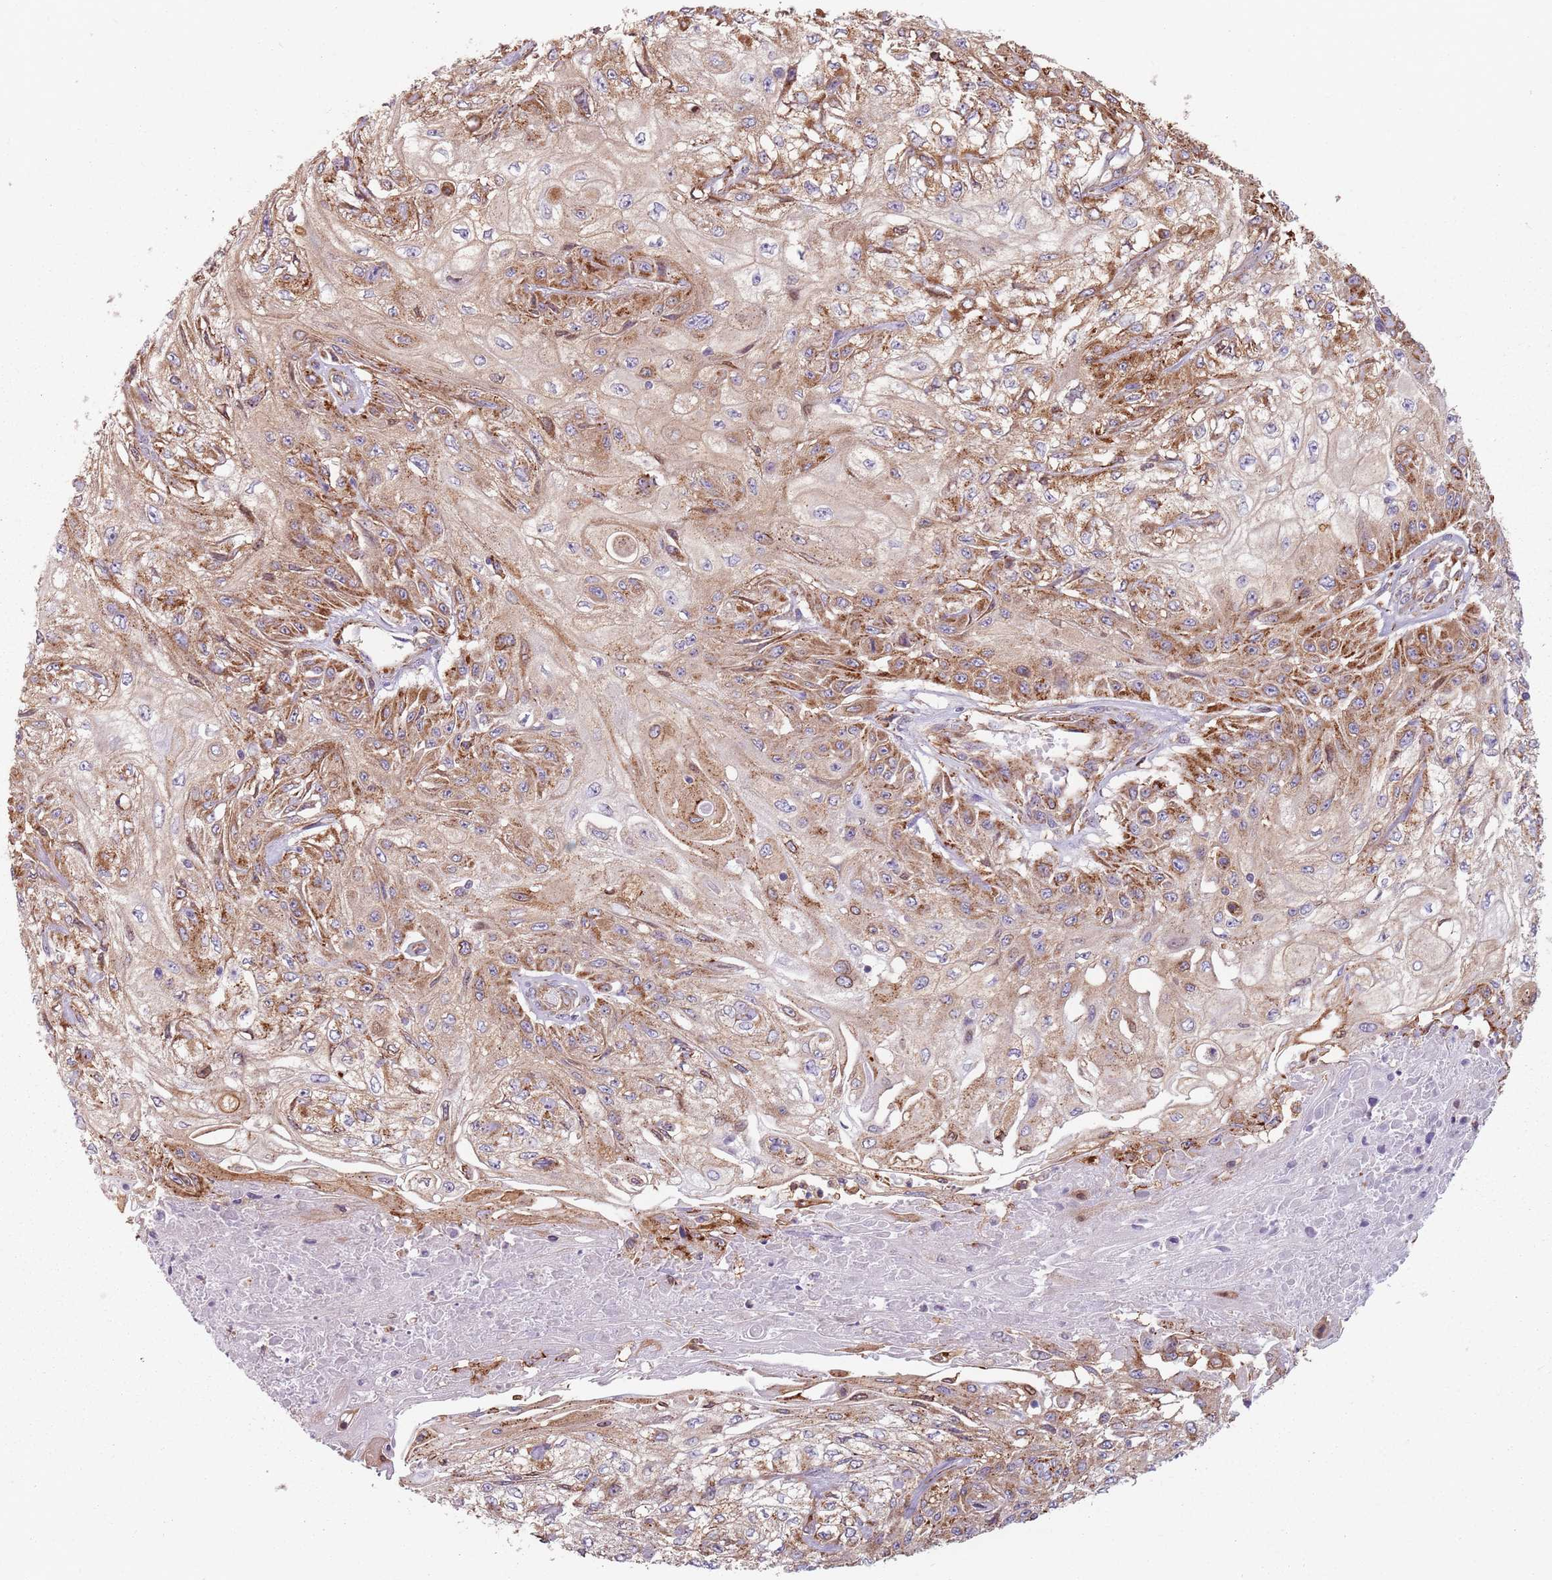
{"staining": {"intensity": "moderate", "quantity": ">75%", "location": "cytoplasmic/membranous"}, "tissue": "skin cancer", "cell_type": "Tumor cells", "image_type": "cancer", "snomed": [{"axis": "morphology", "description": "Squamous cell carcinoma, NOS"}, {"axis": "morphology", "description": "Squamous cell carcinoma, metastatic, NOS"}, {"axis": "topography", "description": "Skin"}, {"axis": "topography", "description": "Lymph node"}], "caption": "Immunohistochemistry of skin cancer (squamous cell carcinoma) demonstrates medium levels of moderate cytoplasmic/membranous staining in approximately >75% of tumor cells. Nuclei are stained in blue.", "gene": "TPD52L2", "patient": {"sex": "male", "age": 75}}